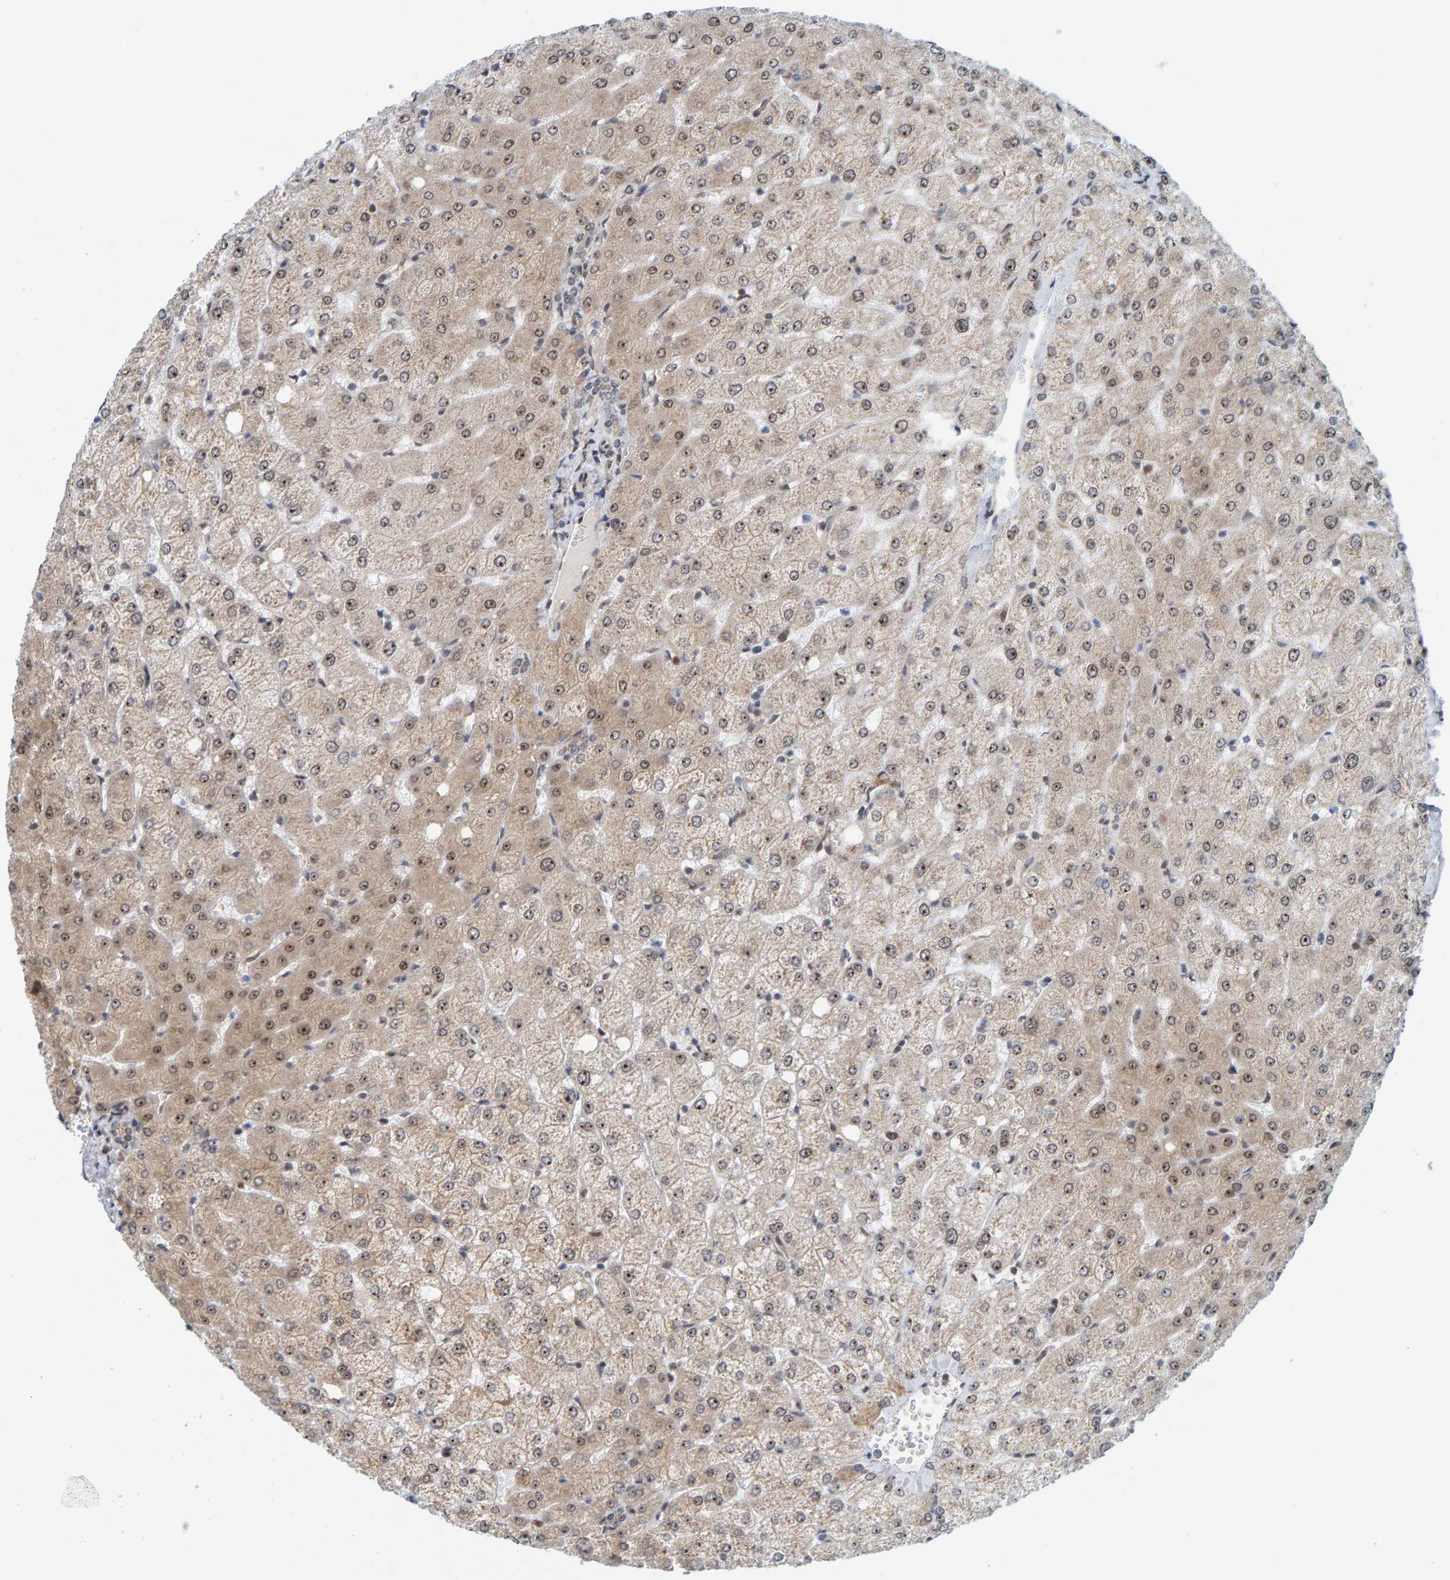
{"staining": {"intensity": "negative", "quantity": "none", "location": "none"}, "tissue": "liver", "cell_type": "Cholangiocytes", "image_type": "normal", "snomed": [{"axis": "morphology", "description": "Normal tissue, NOS"}, {"axis": "topography", "description": "Liver"}], "caption": "High power microscopy micrograph of an immunohistochemistry image of benign liver, revealing no significant expression in cholangiocytes.", "gene": "POLR1E", "patient": {"sex": "female", "age": 54}}